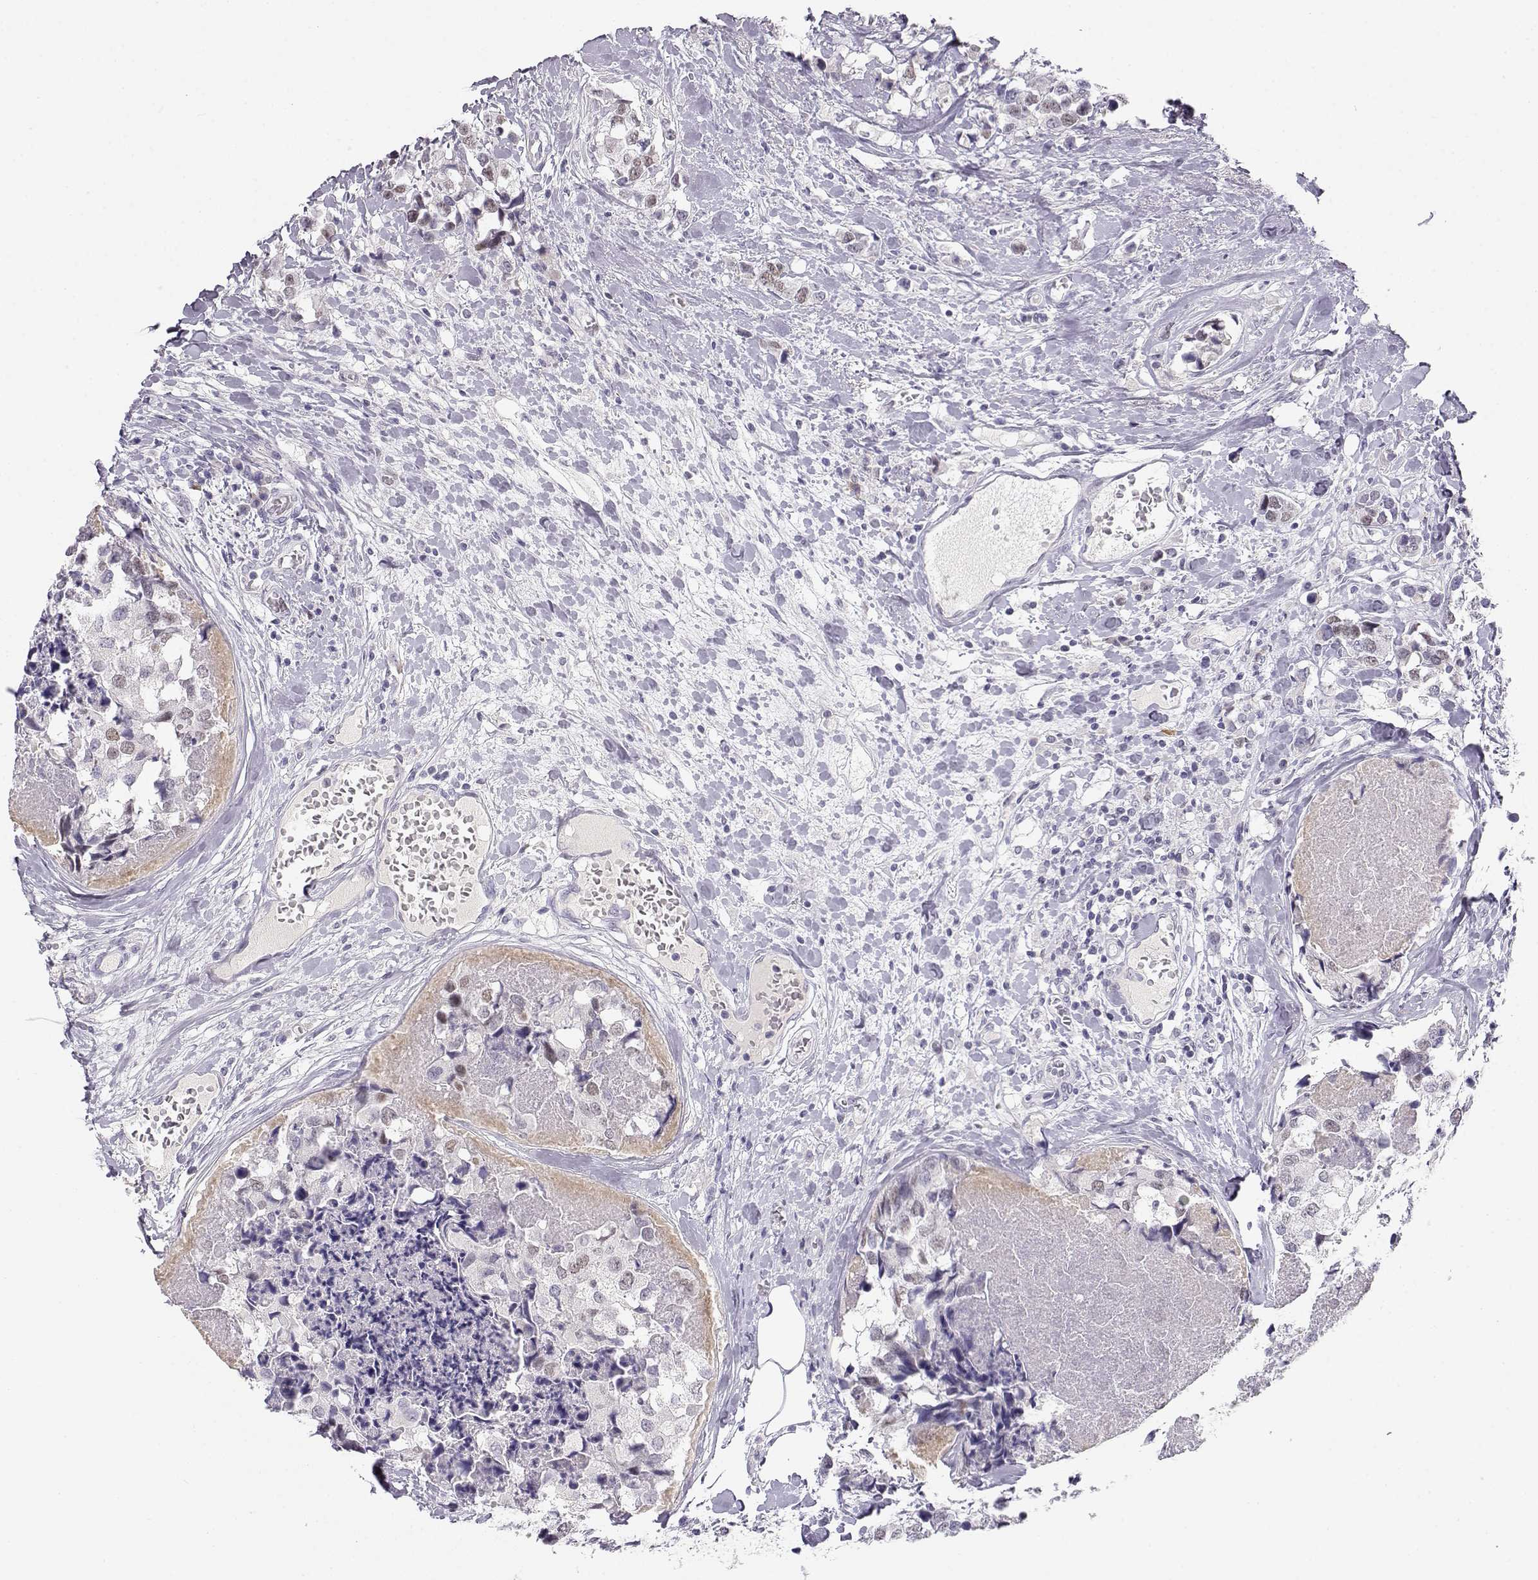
{"staining": {"intensity": "weak", "quantity": "25%-75%", "location": "nuclear"}, "tissue": "breast cancer", "cell_type": "Tumor cells", "image_type": "cancer", "snomed": [{"axis": "morphology", "description": "Lobular carcinoma"}, {"axis": "topography", "description": "Breast"}], "caption": "Breast cancer stained for a protein (brown) shows weak nuclear positive staining in about 25%-75% of tumor cells.", "gene": "OPN5", "patient": {"sex": "female", "age": 59}}